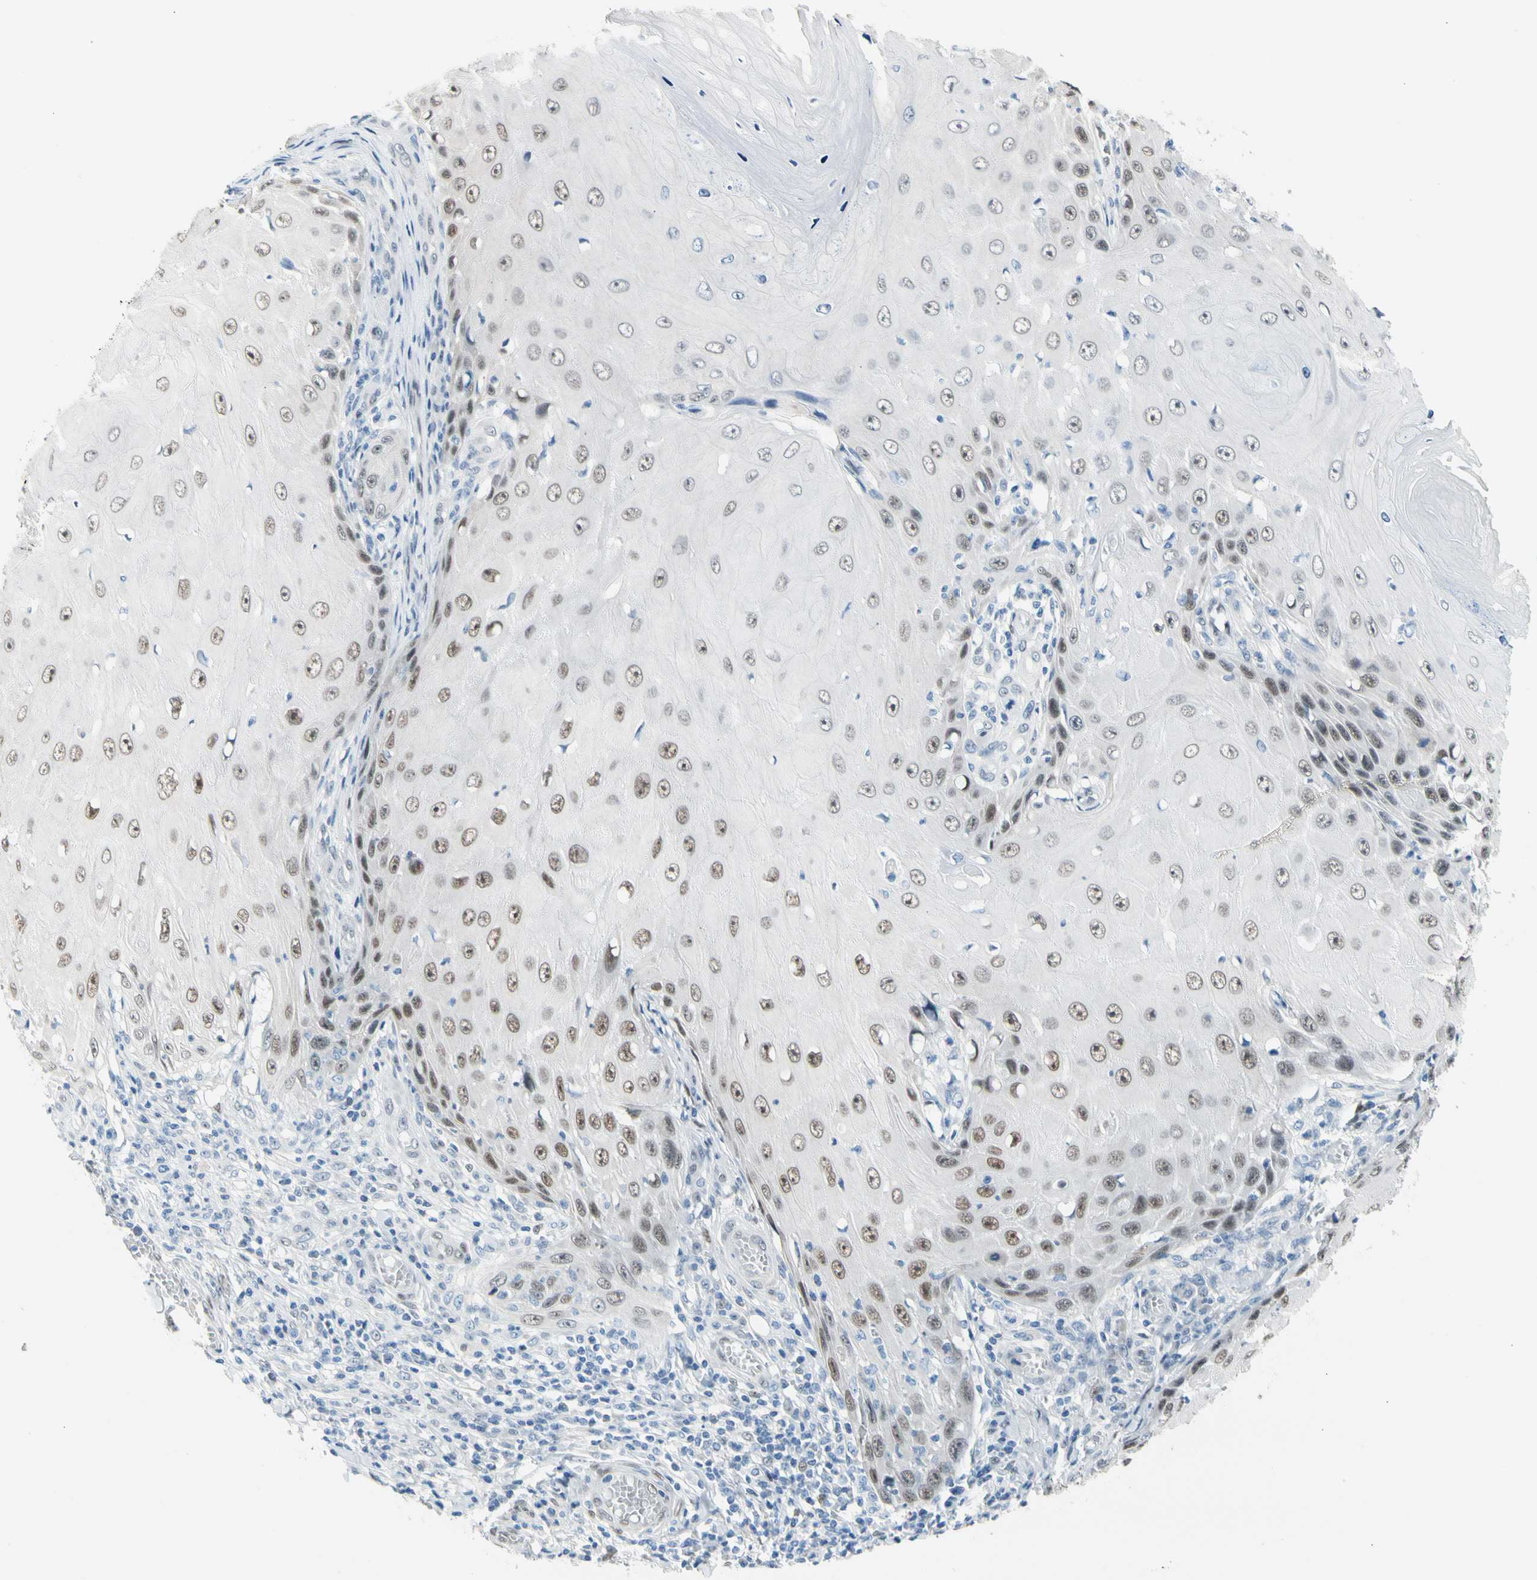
{"staining": {"intensity": "weak", "quantity": ">75%", "location": "nuclear"}, "tissue": "skin cancer", "cell_type": "Tumor cells", "image_type": "cancer", "snomed": [{"axis": "morphology", "description": "Squamous cell carcinoma, NOS"}, {"axis": "topography", "description": "Skin"}], "caption": "Immunohistochemistry (IHC) staining of skin squamous cell carcinoma, which exhibits low levels of weak nuclear expression in about >75% of tumor cells indicating weak nuclear protein positivity. The staining was performed using DAB (3,3'-diaminobenzidine) (brown) for protein detection and nuclei were counterstained in hematoxylin (blue).", "gene": "NFIA", "patient": {"sex": "female", "age": 73}}